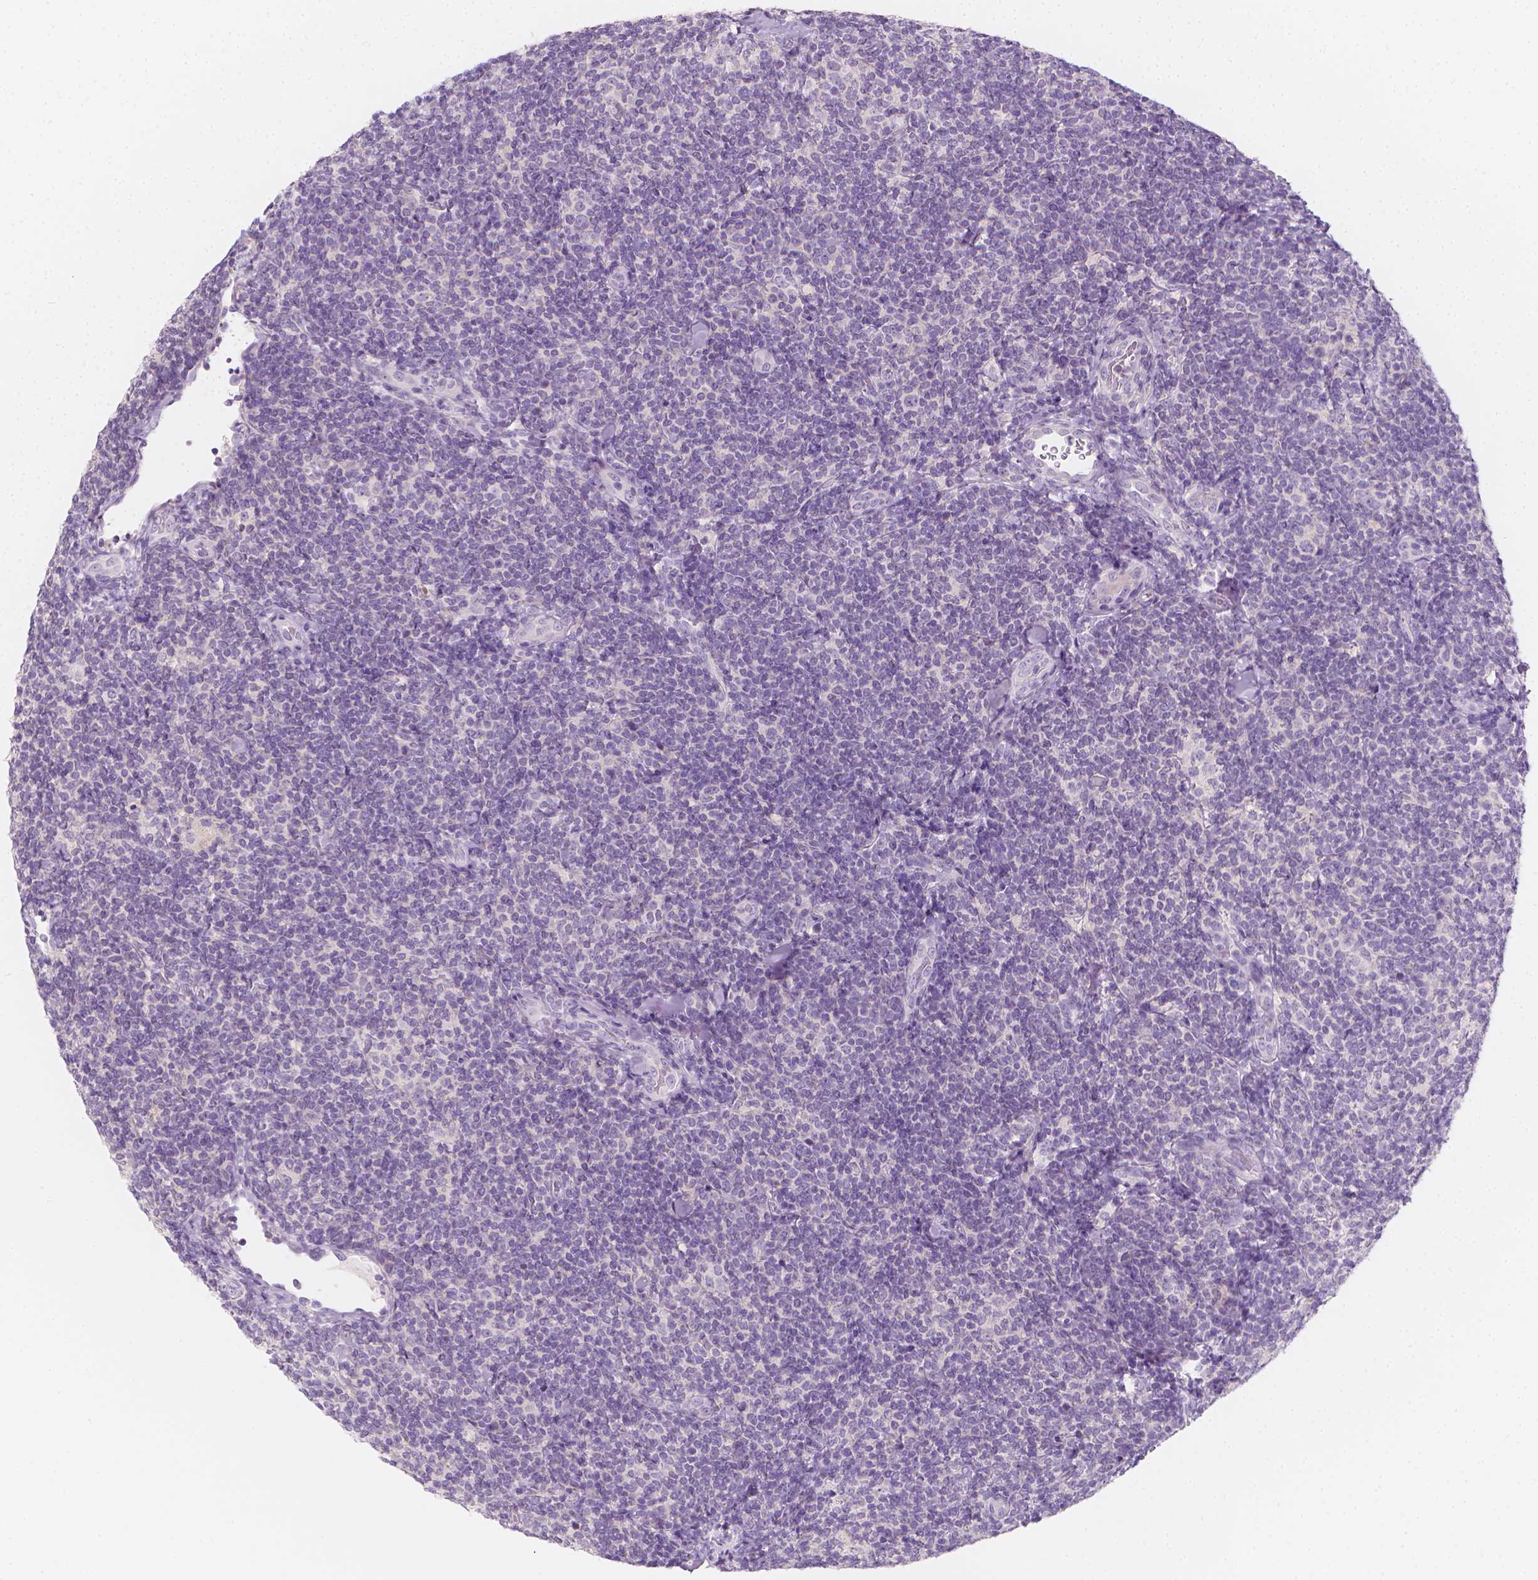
{"staining": {"intensity": "negative", "quantity": "none", "location": "none"}, "tissue": "lymphoma", "cell_type": "Tumor cells", "image_type": "cancer", "snomed": [{"axis": "morphology", "description": "Malignant lymphoma, non-Hodgkin's type, Low grade"}, {"axis": "topography", "description": "Lymph node"}], "caption": "A histopathology image of human lymphoma is negative for staining in tumor cells.", "gene": "RBFOX1", "patient": {"sex": "female", "age": 56}}